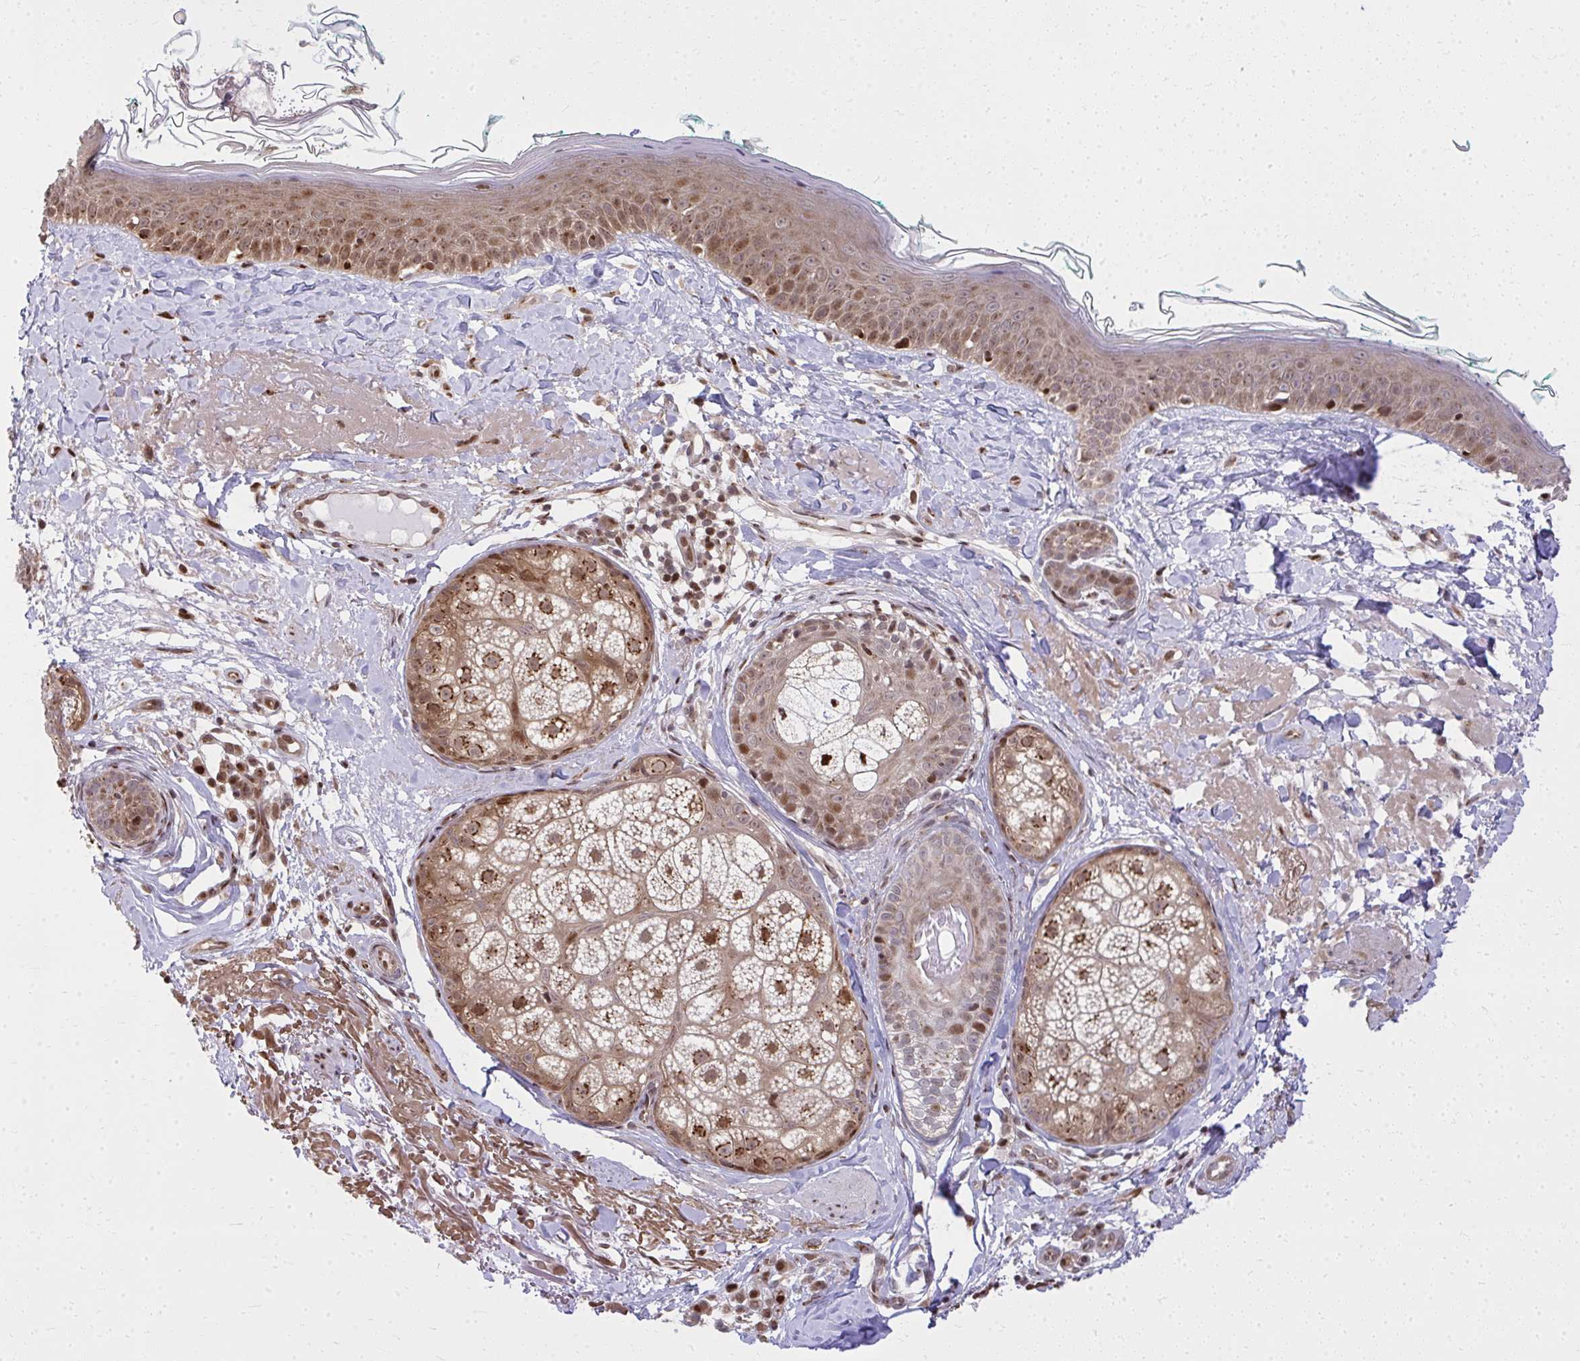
{"staining": {"intensity": "moderate", "quantity": "25%-75%", "location": "cytoplasmic/membranous"}, "tissue": "skin", "cell_type": "Fibroblasts", "image_type": "normal", "snomed": [{"axis": "morphology", "description": "Normal tissue, NOS"}, {"axis": "topography", "description": "Skin"}], "caption": "Immunohistochemical staining of normal skin exhibits medium levels of moderate cytoplasmic/membranous staining in about 25%-75% of fibroblasts. Using DAB (brown) and hematoxylin (blue) stains, captured at high magnification using brightfield microscopy.", "gene": "PIGY", "patient": {"sex": "male", "age": 73}}